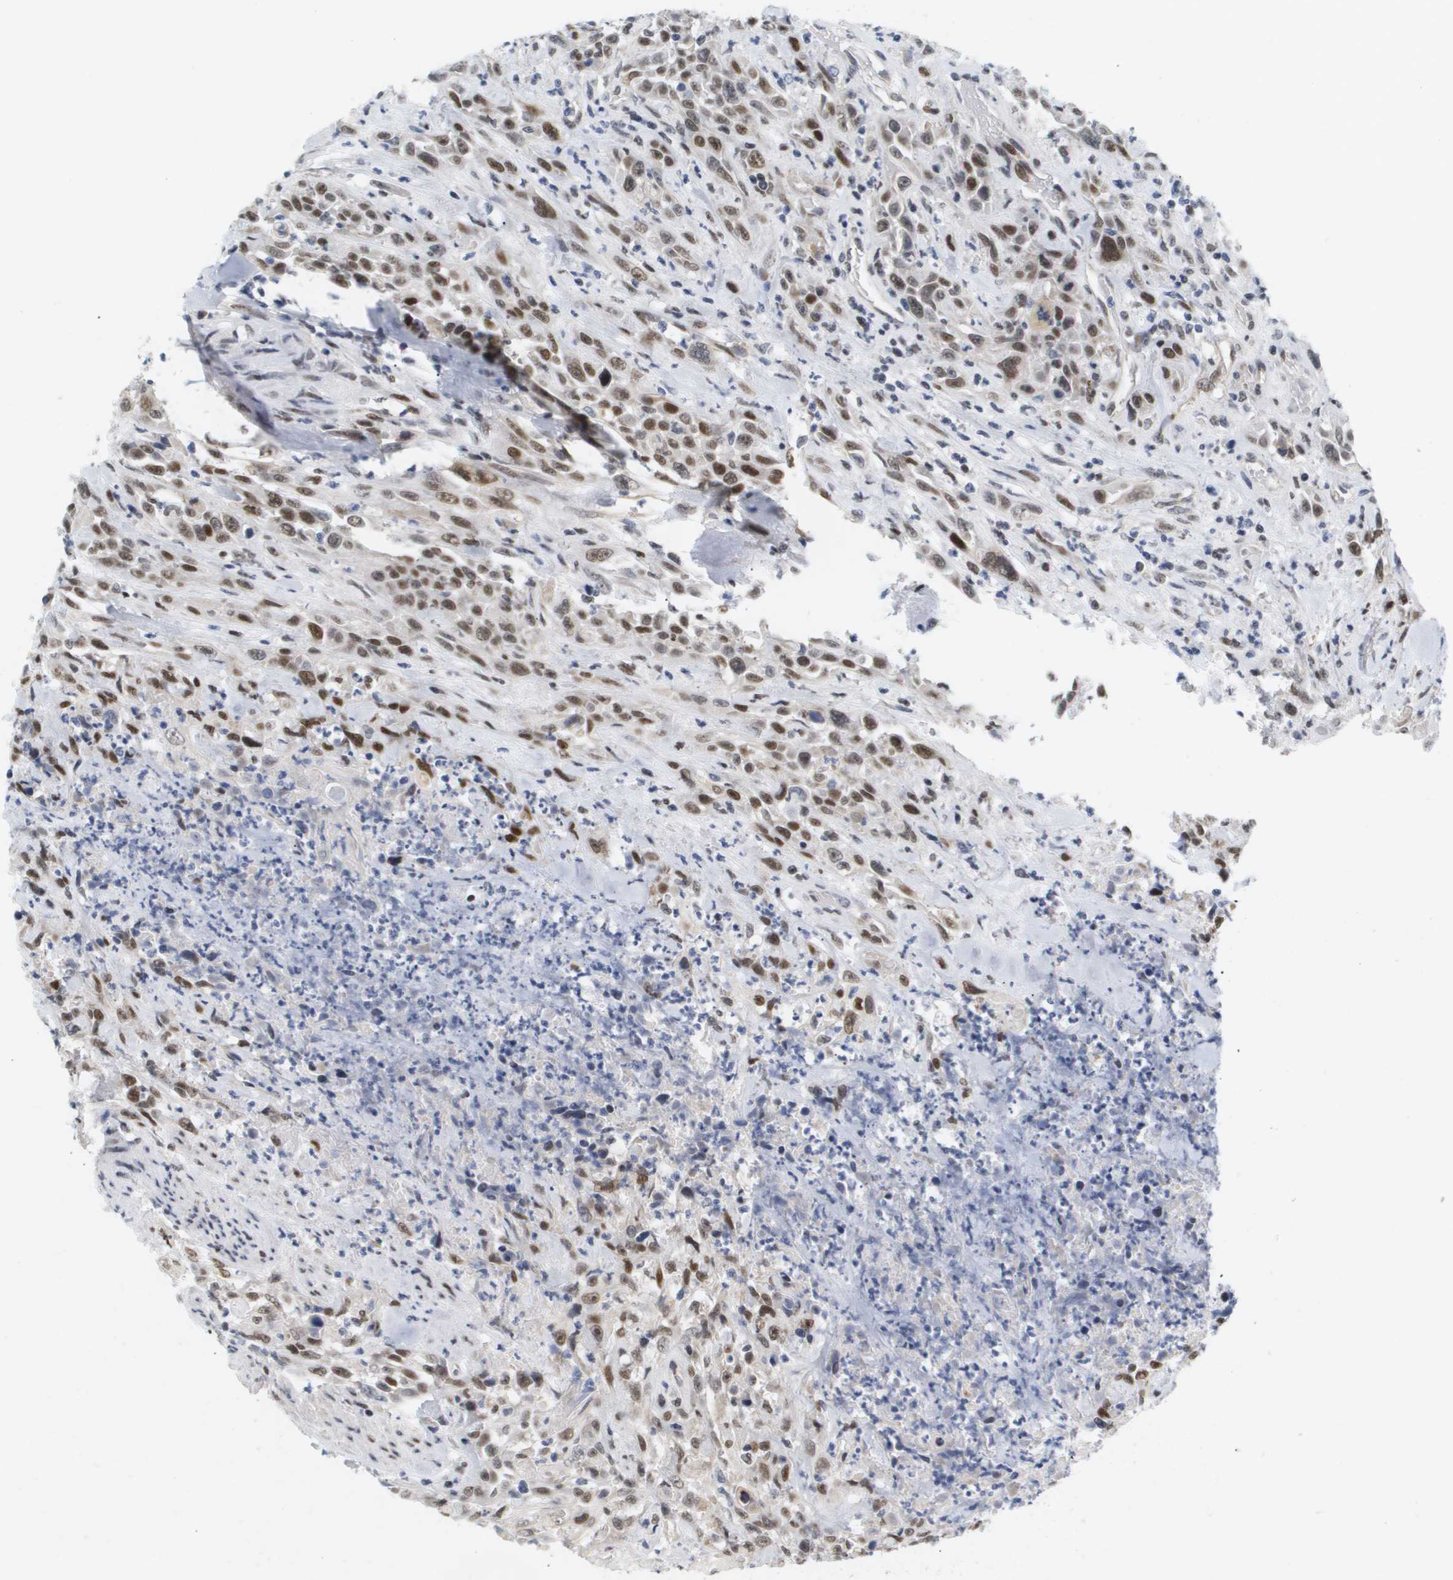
{"staining": {"intensity": "moderate", "quantity": ">75%", "location": "nuclear"}, "tissue": "urothelial cancer", "cell_type": "Tumor cells", "image_type": "cancer", "snomed": [{"axis": "morphology", "description": "Urothelial carcinoma, High grade"}, {"axis": "topography", "description": "Urinary bladder"}], "caption": "The immunohistochemical stain shows moderate nuclear expression in tumor cells of urothelial carcinoma (high-grade) tissue. (brown staining indicates protein expression, while blue staining denotes nuclei).", "gene": "PPARD", "patient": {"sex": "female", "age": 84}}